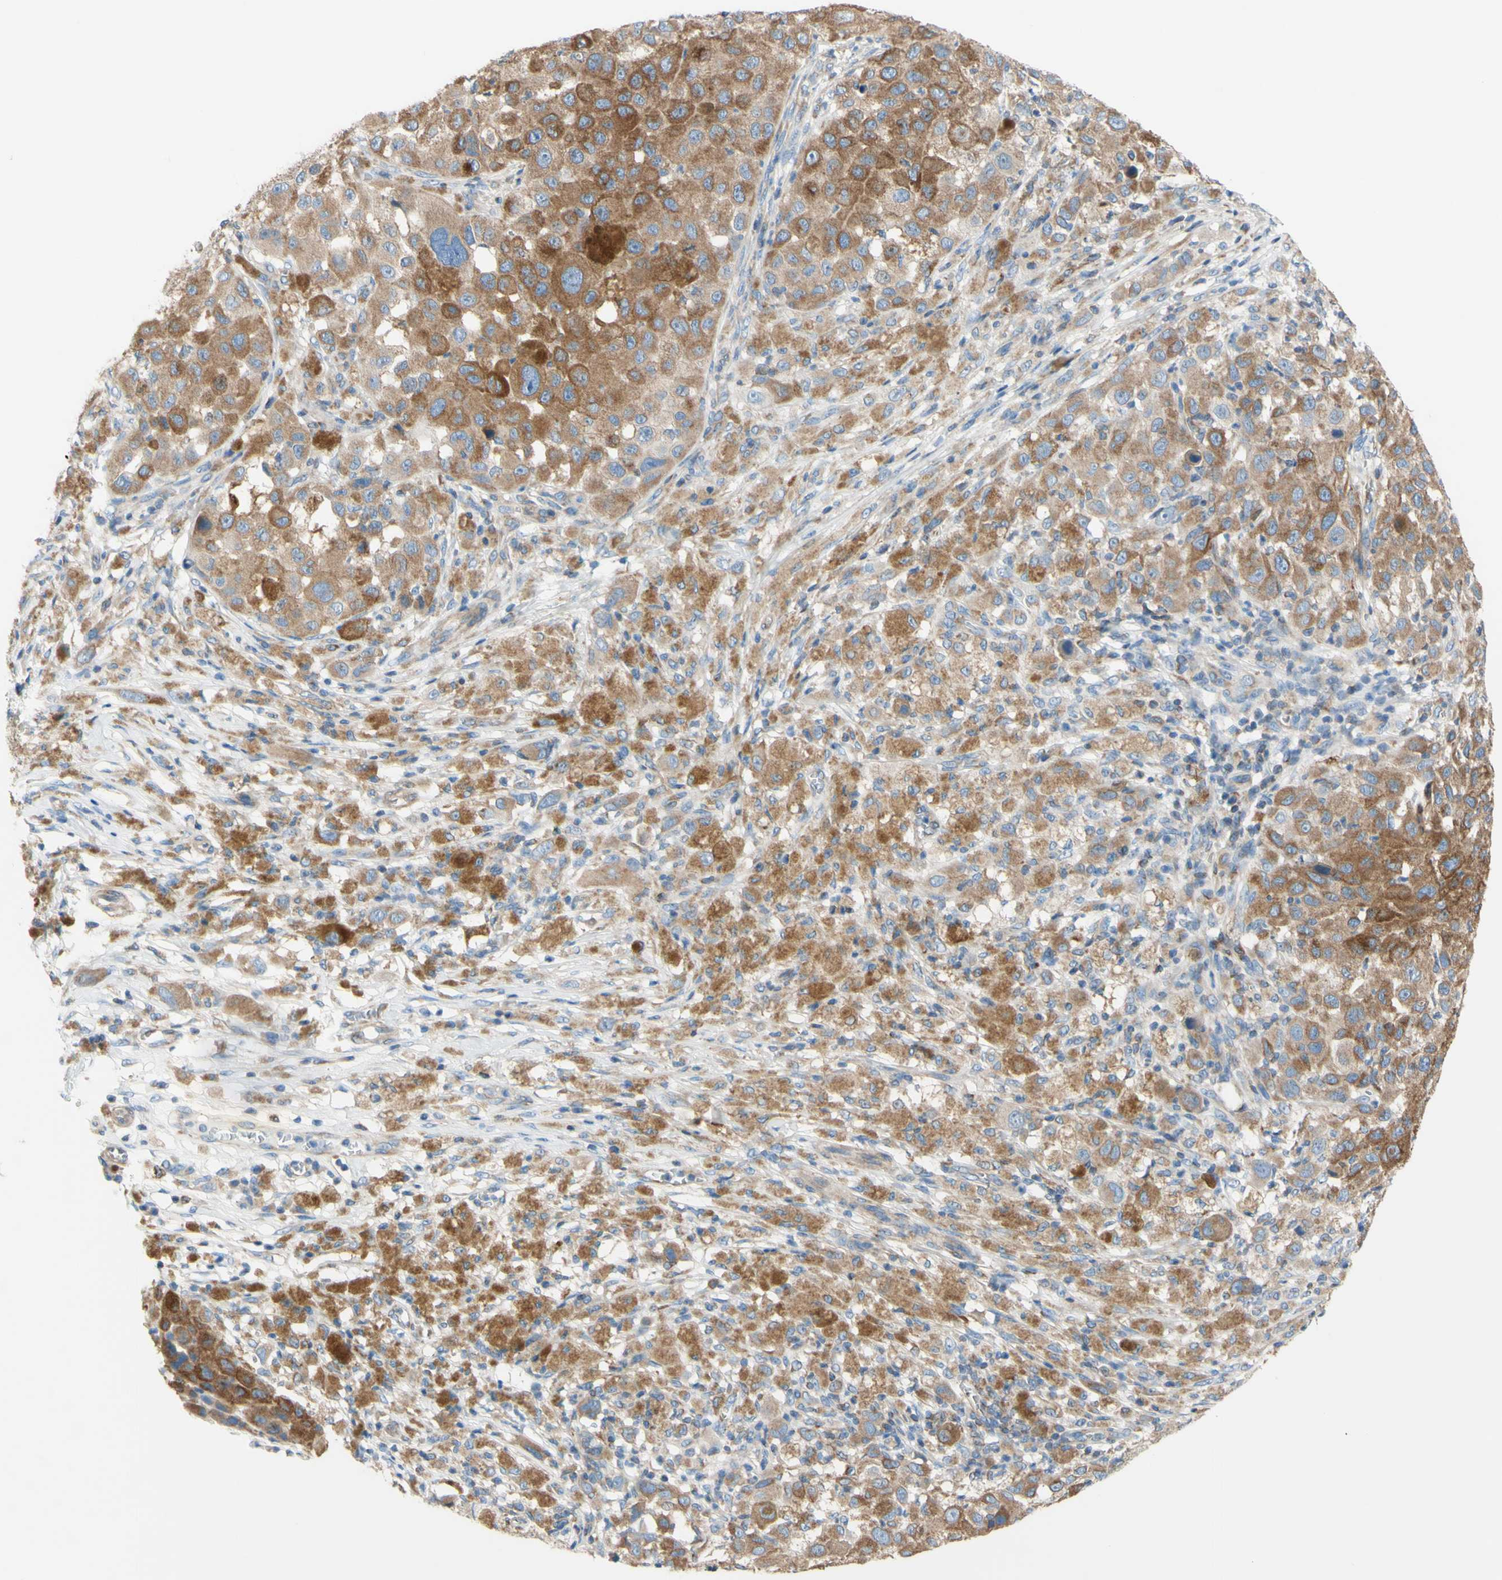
{"staining": {"intensity": "moderate", "quantity": ">75%", "location": "cytoplasmic/membranous"}, "tissue": "melanoma", "cell_type": "Tumor cells", "image_type": "cancer", "snomed": [{"axis": "morphology", "description": "Malignant melanoma, NOS"}, {"axis": "topography", "description": "Skin"}], "caption": "Brown immunohistochemical staining in human melanoma demonstrates moderate cytoplasmic/membranous positivity in about >75% of tumor cells.", "gene": "RETREG2", "patient": {"sex": "male", "age": 96}}